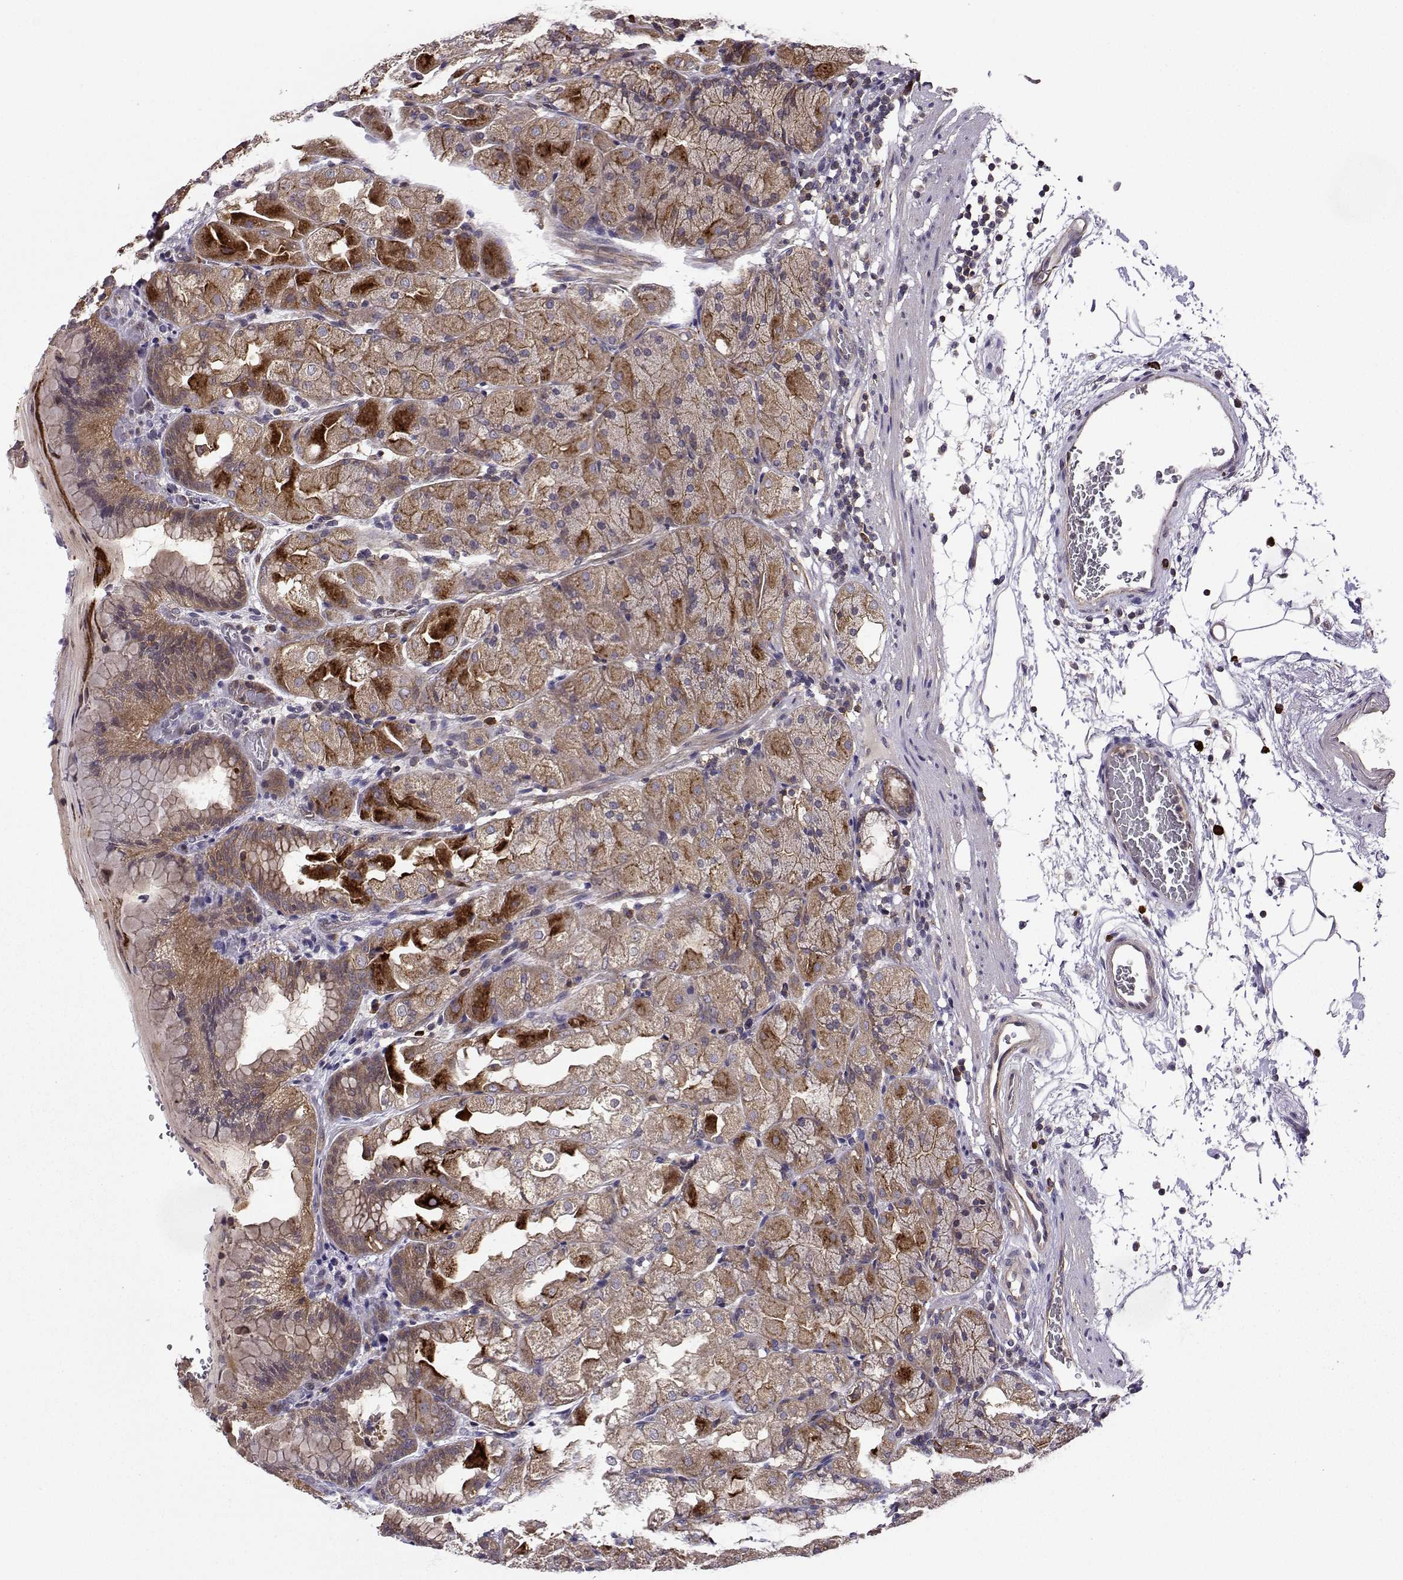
{"staining": {"intensity": "strong", "quantity": "25%-75%", "location": "cytoplasmic/membranous"}, "tissue": "stomach", "cell_type": "Glandular cells", "image_type": "normal", "snomed": [{"axis": "morphology", "description": "Normal tissue, NOS"}, {"axis": "topography", "description": "Stomach, upper"}, {"axis": "topography", "description": "Stomach"}, {"axis": "topography", "description": "Stomach, lower"}], "caption": "A brown stain labels strong cytoplasmic/membranous positivity of a protein in glandular cells of normal human stomach. The staining was performed using DAB (3,3'-diaminobenzidine), with brown indicating positive protein expression. Nuclei are stained blue with hematoxylin.", "gene": "ITGB8", "patient": {"sex": "male", "age": 62}}